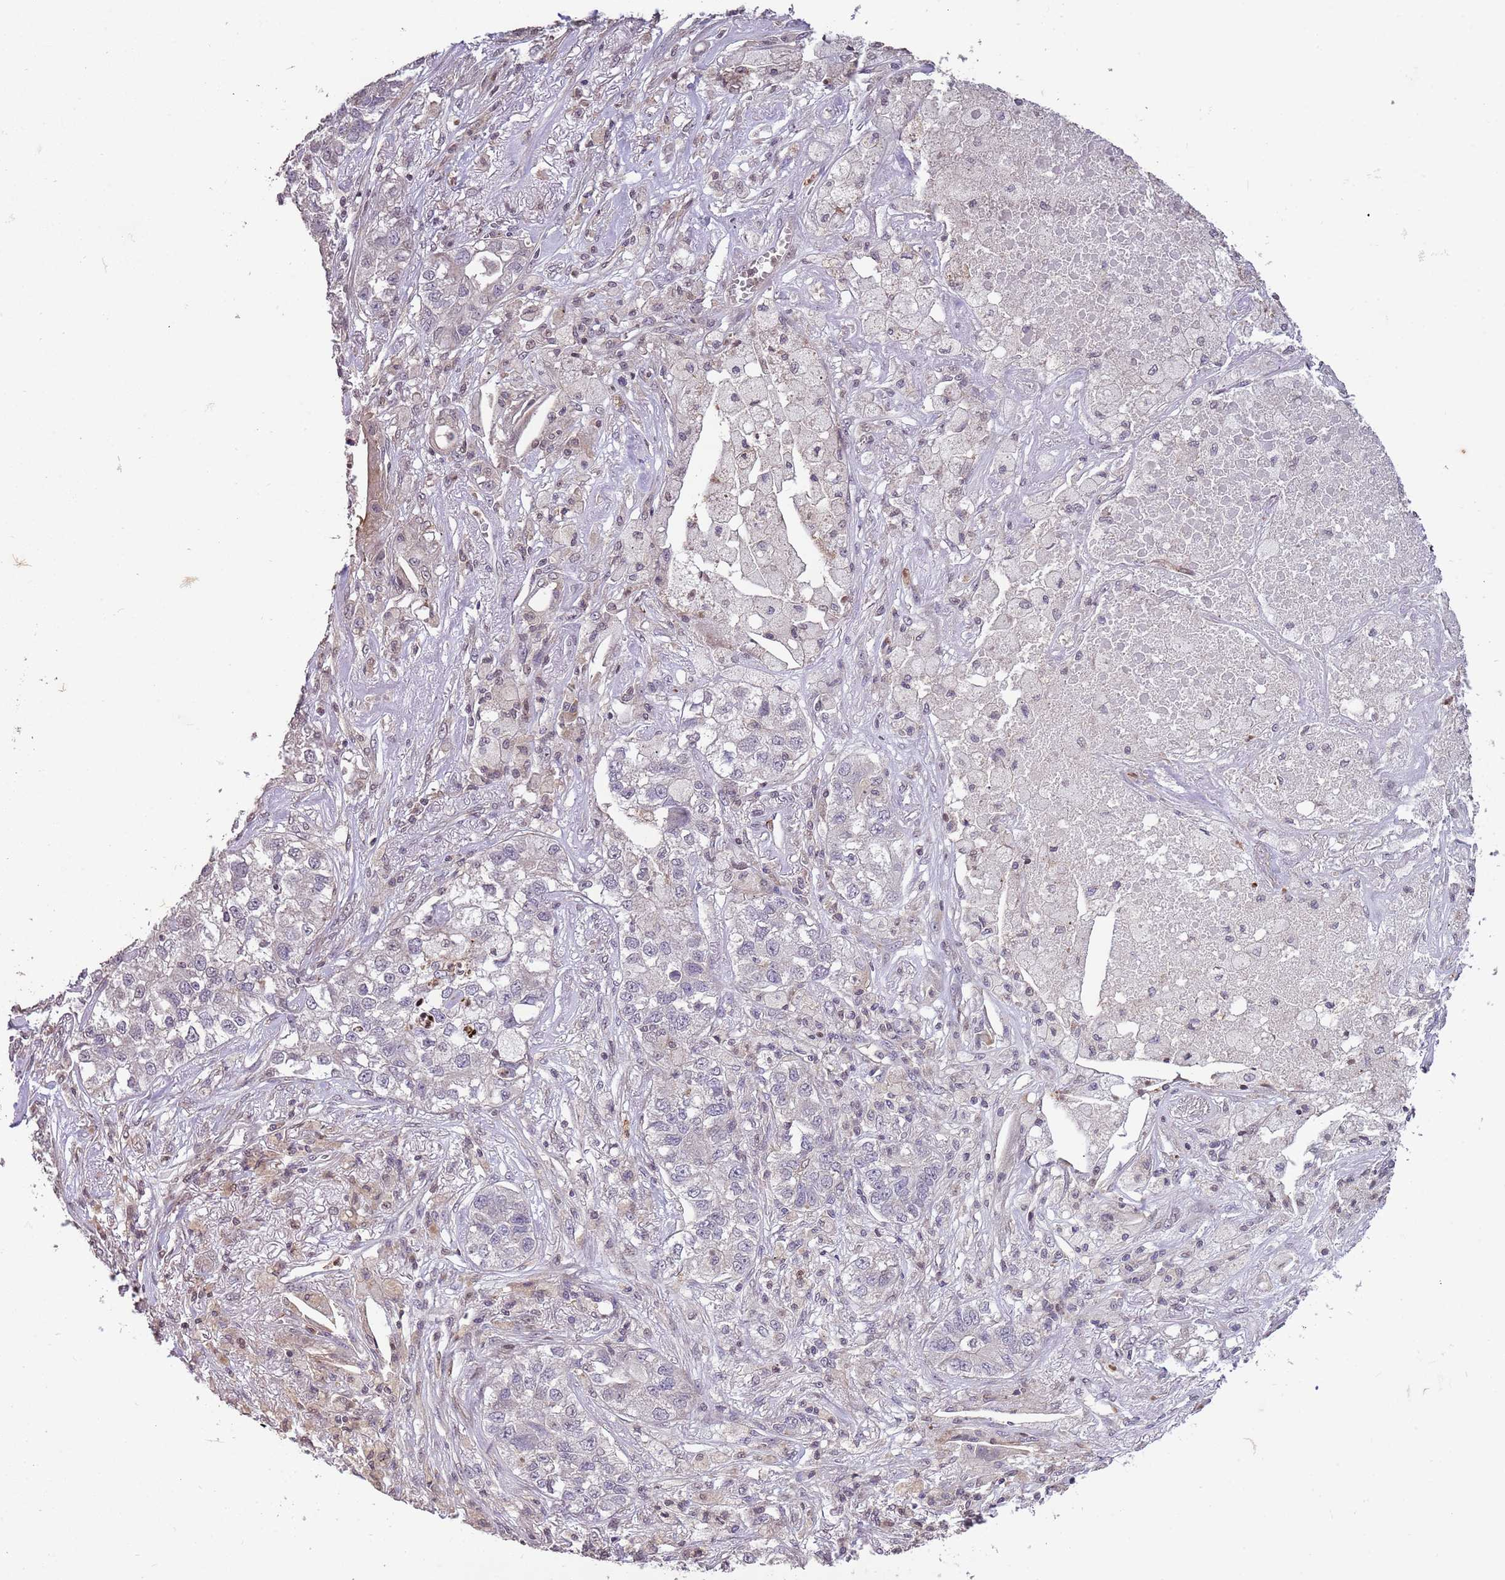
{"staining": {"intensity": "negative", "quantity": "none", "location": "none"}, "tissue": "lung cancer", "cell_type": "Tumor cells", "image_type": "cancer", "snomed": [{"axis": "morphology", "description": "Adenocarcinoma, NOS"}, {"axis": "topography", "description": "Lung"}], "caption": "Immunohistochemistry (IHC) histopathology image of lung adenocarcinoma stained for a protein (brown), which reveals no positivity in tumor cells.", "gene": "SLC16A4", "patient": {"sex": "male", "age": 49}}